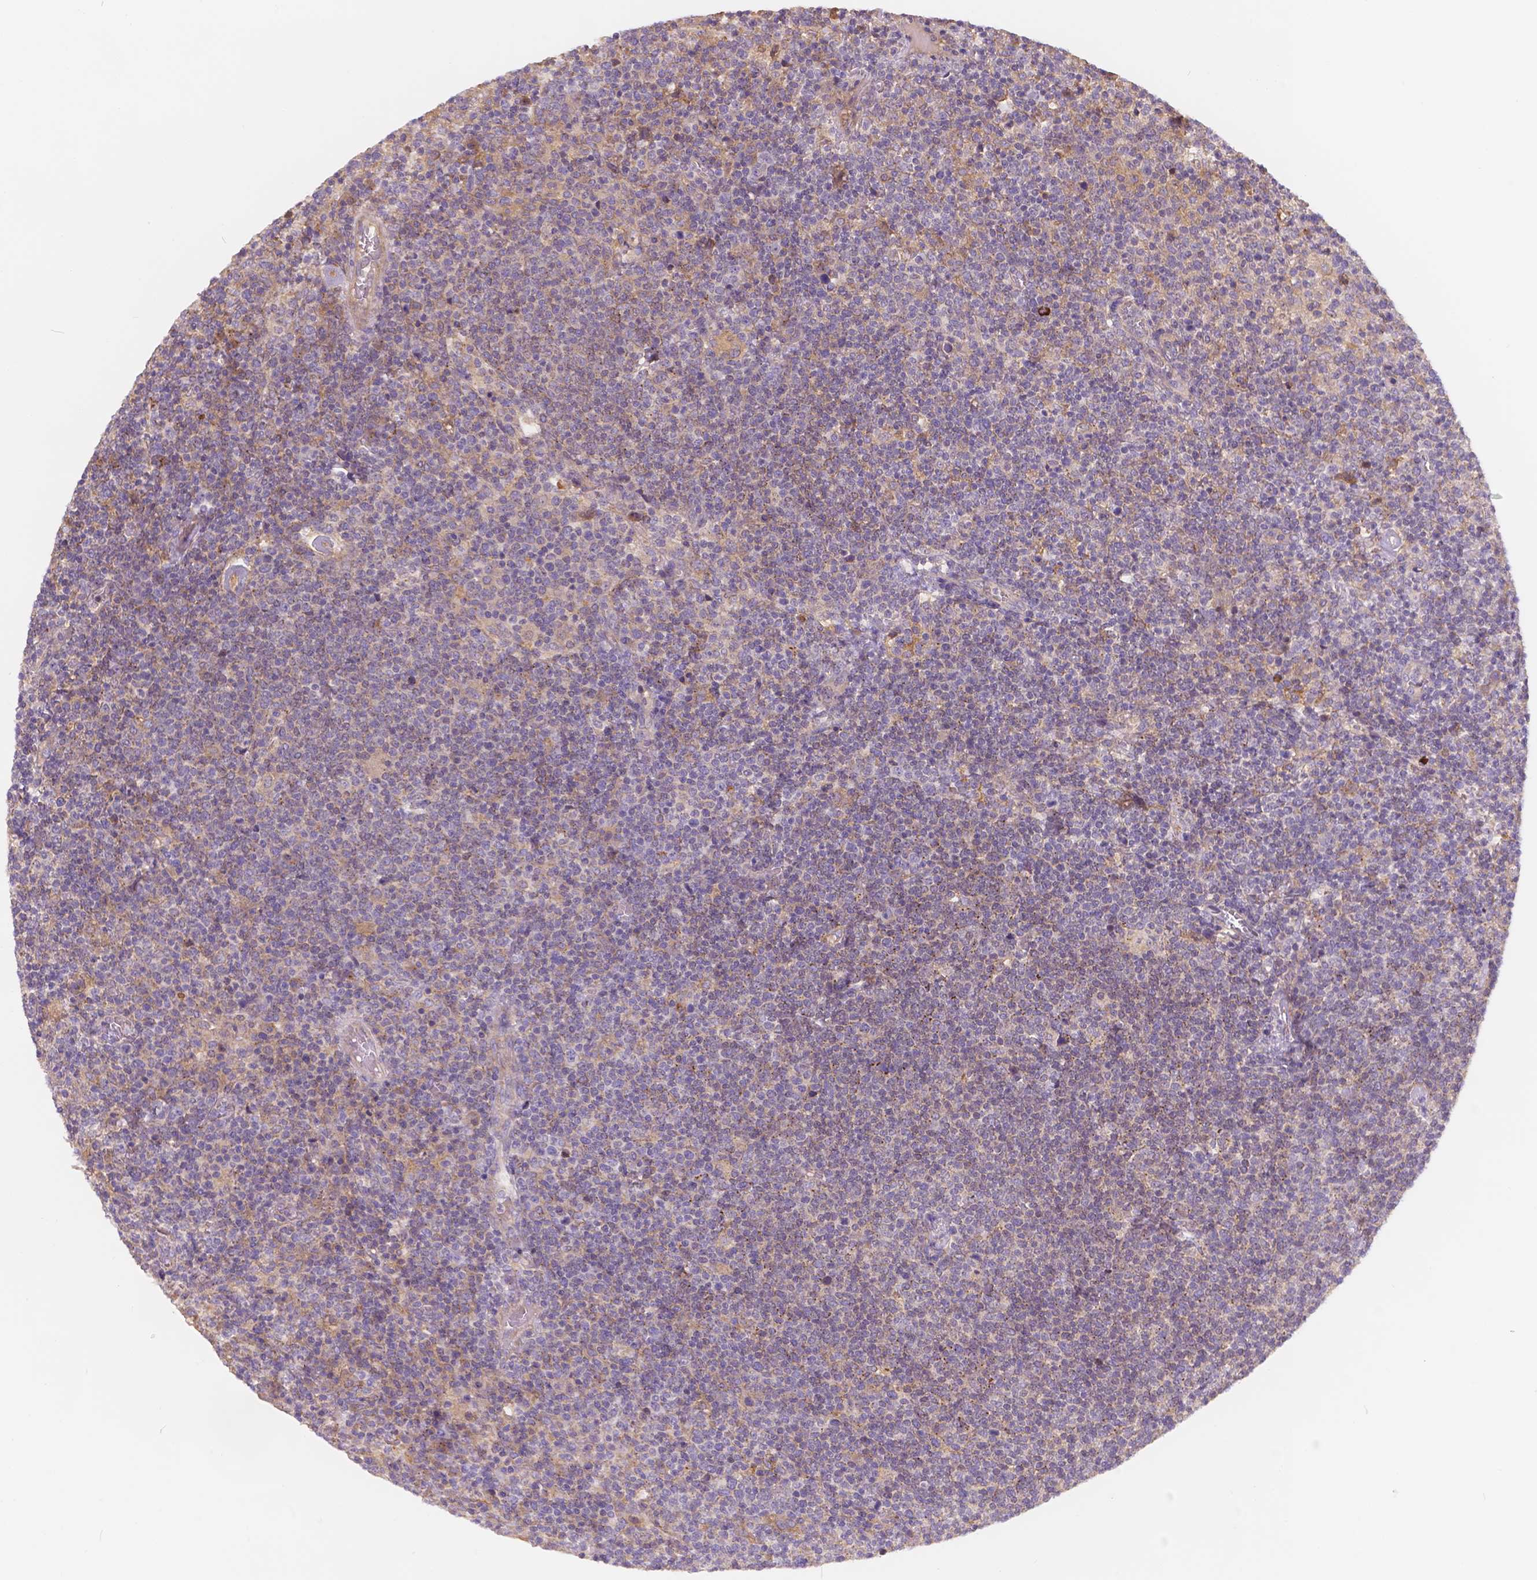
{"staining": {"intensity": "moderate", "quantity": ">75%", "location": "cytoplasmic/membranous"}, "tissue": "lymphoma", "cell_type": "Tumor cells", "image_type": "cancer", "snomed": [{"axis": "morphology", "description": "Malignant lymphoma, non-Hodgkin's type, High grade"}, {"axis": "topography", "description": "Lymph node"}], "caption": "Immunohistochemistry (IHC) image of neoplastic tissue: lymphoma stained using immunohistochemistry displays medium levels of moderate protein expression localized specifically in the cytoplasmic/membranous of tumor cells, appearing as a cytoplasmic/membranous brown color.", "gene": "CDK10", "patient": {"sex": "male", "age": 61}}